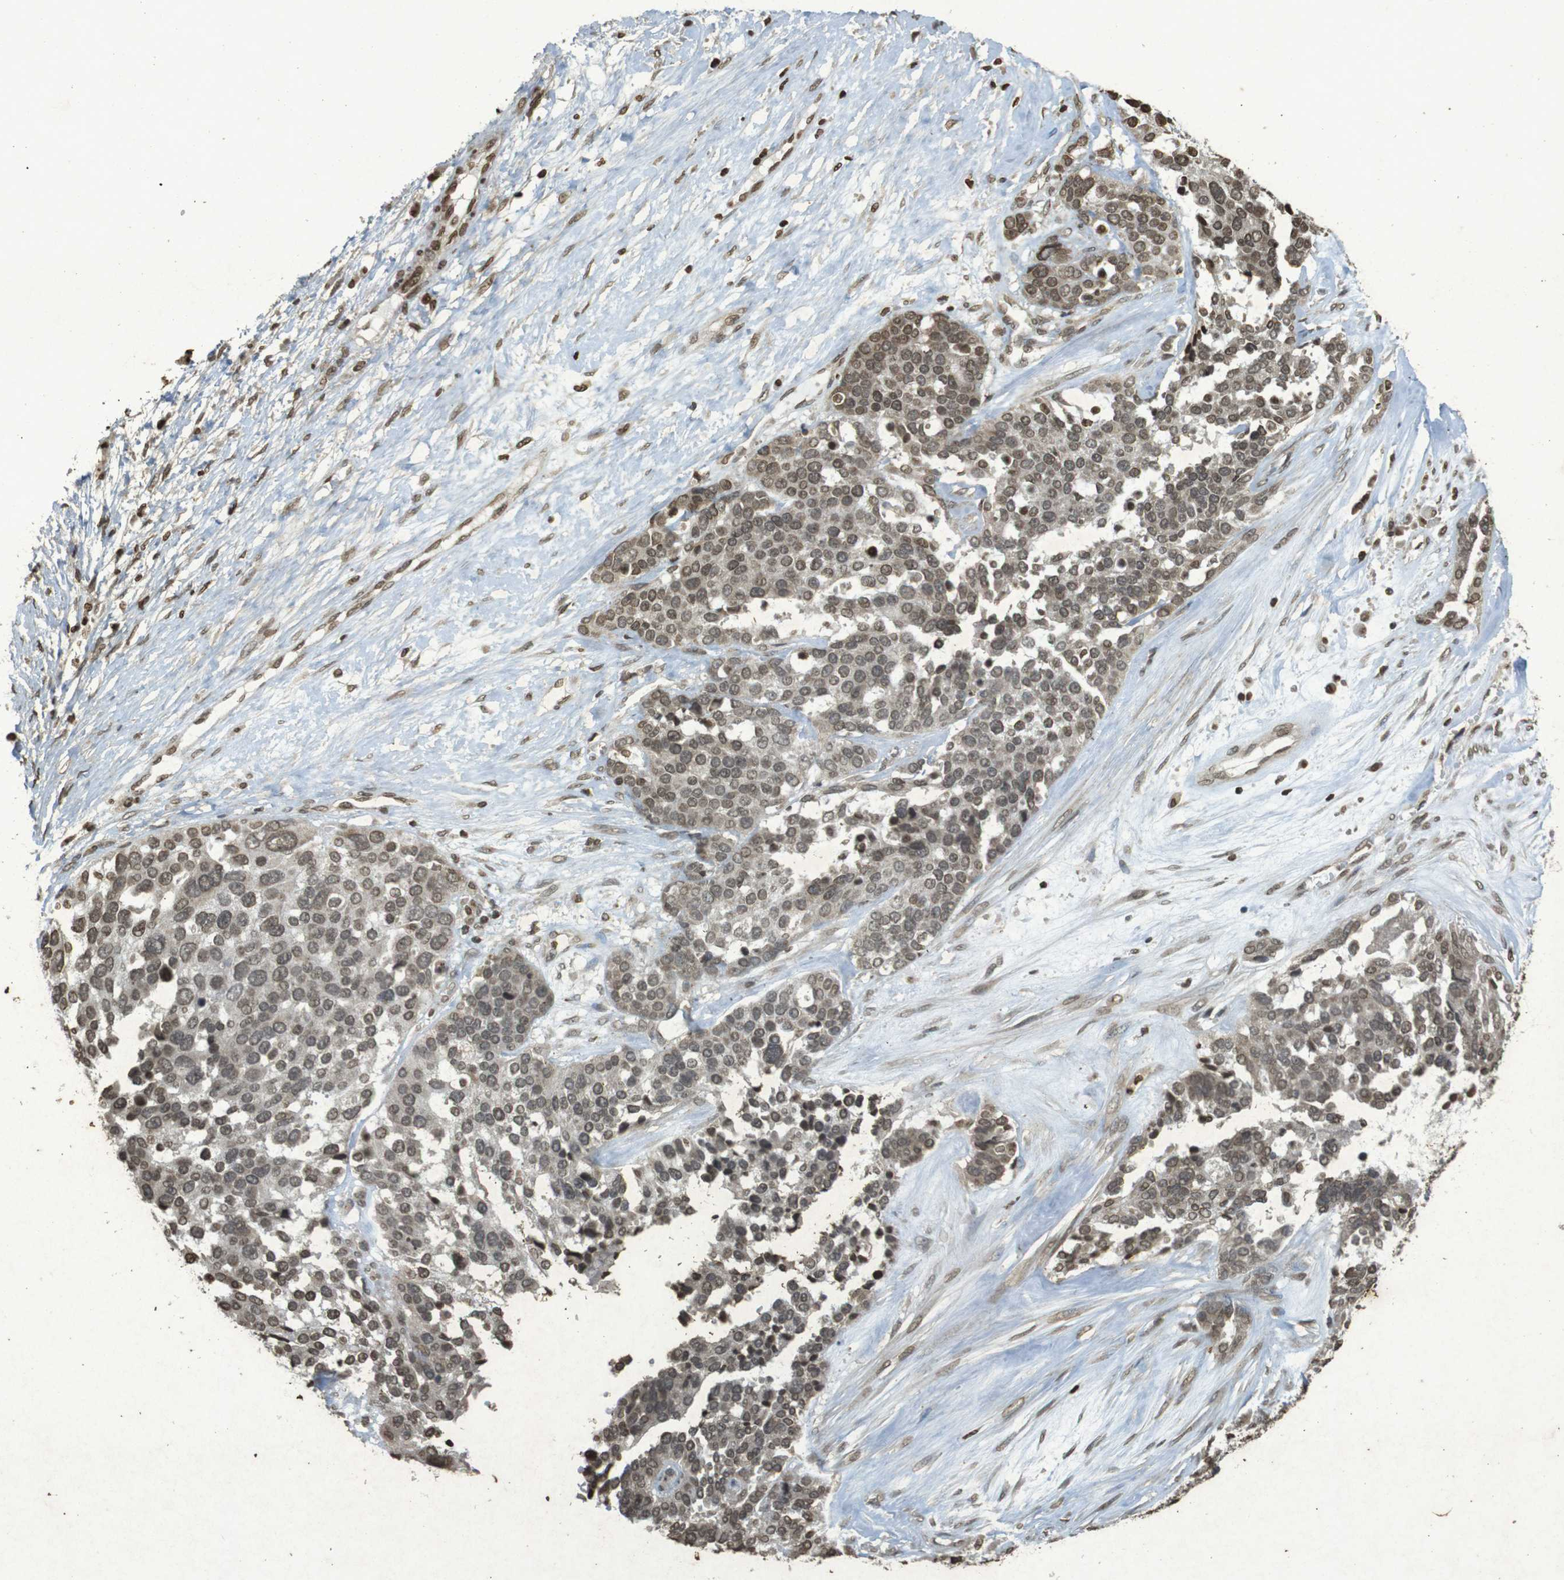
{"staining": {"intensity": "moderate", "quantity": ">75%", "location": "nuclear"}, "tissue": "ovarian cancer", "cell_type": "Tumor cells", "image_type": "cancer", "snomed": [{"axis": "morphology", "description": "Cystadenocarcinoma, serous, NOS"}, {"axis": "topography", "description": "Ovary"}], "caption": "Approximately >75% of tumor cells in human ovarian cancer display moderate nuclear protein positivity as visualized by brown immunohistochemical staining.", "gene": "ORC4", "patient": {"sex": "female", "age": 44}}